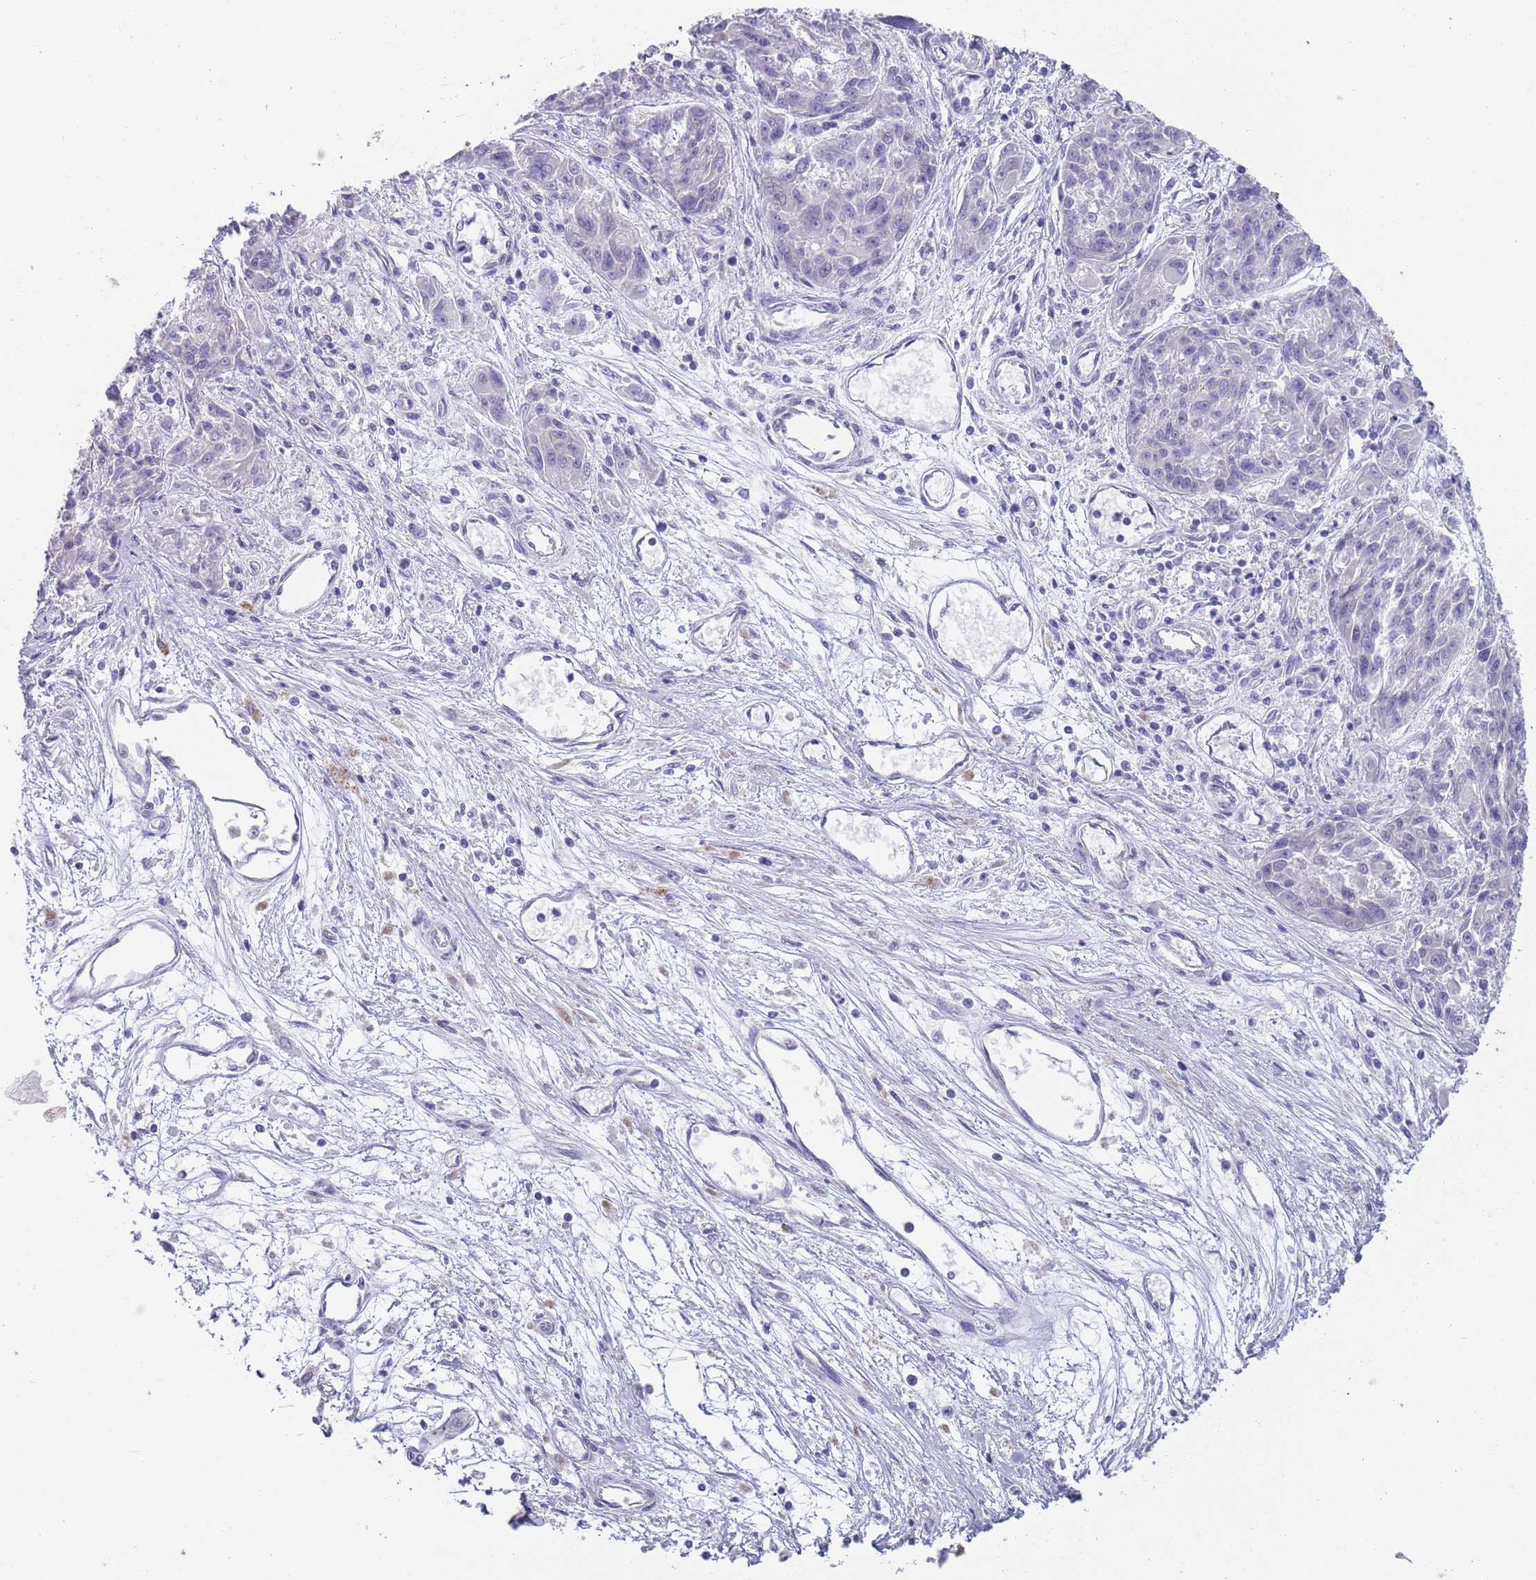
{"staining": {"intensity": "moderate", "quantity": "25%-75%", "location": "nuclear"}, "tissue": "melanoma", "cell_type": "Tumor cells", "image_type": "cancer", "snomed": [{"axis": "morphology", "description": "Malignant melanoma, NOS"}, {"axis": "topography", "description": "Skin"}], "caption": "Immunohistochemistry (IHC) micrograph of neoplastic tissue: human malignant melanoma stained using IHC reveals medium levels of moderate protein expression localized specifically in the nuclear of tumor cells, appearing as a nuclear brown color.", "gene": "SEPHS2", "patient": {"sex": "male", "age": 53}}